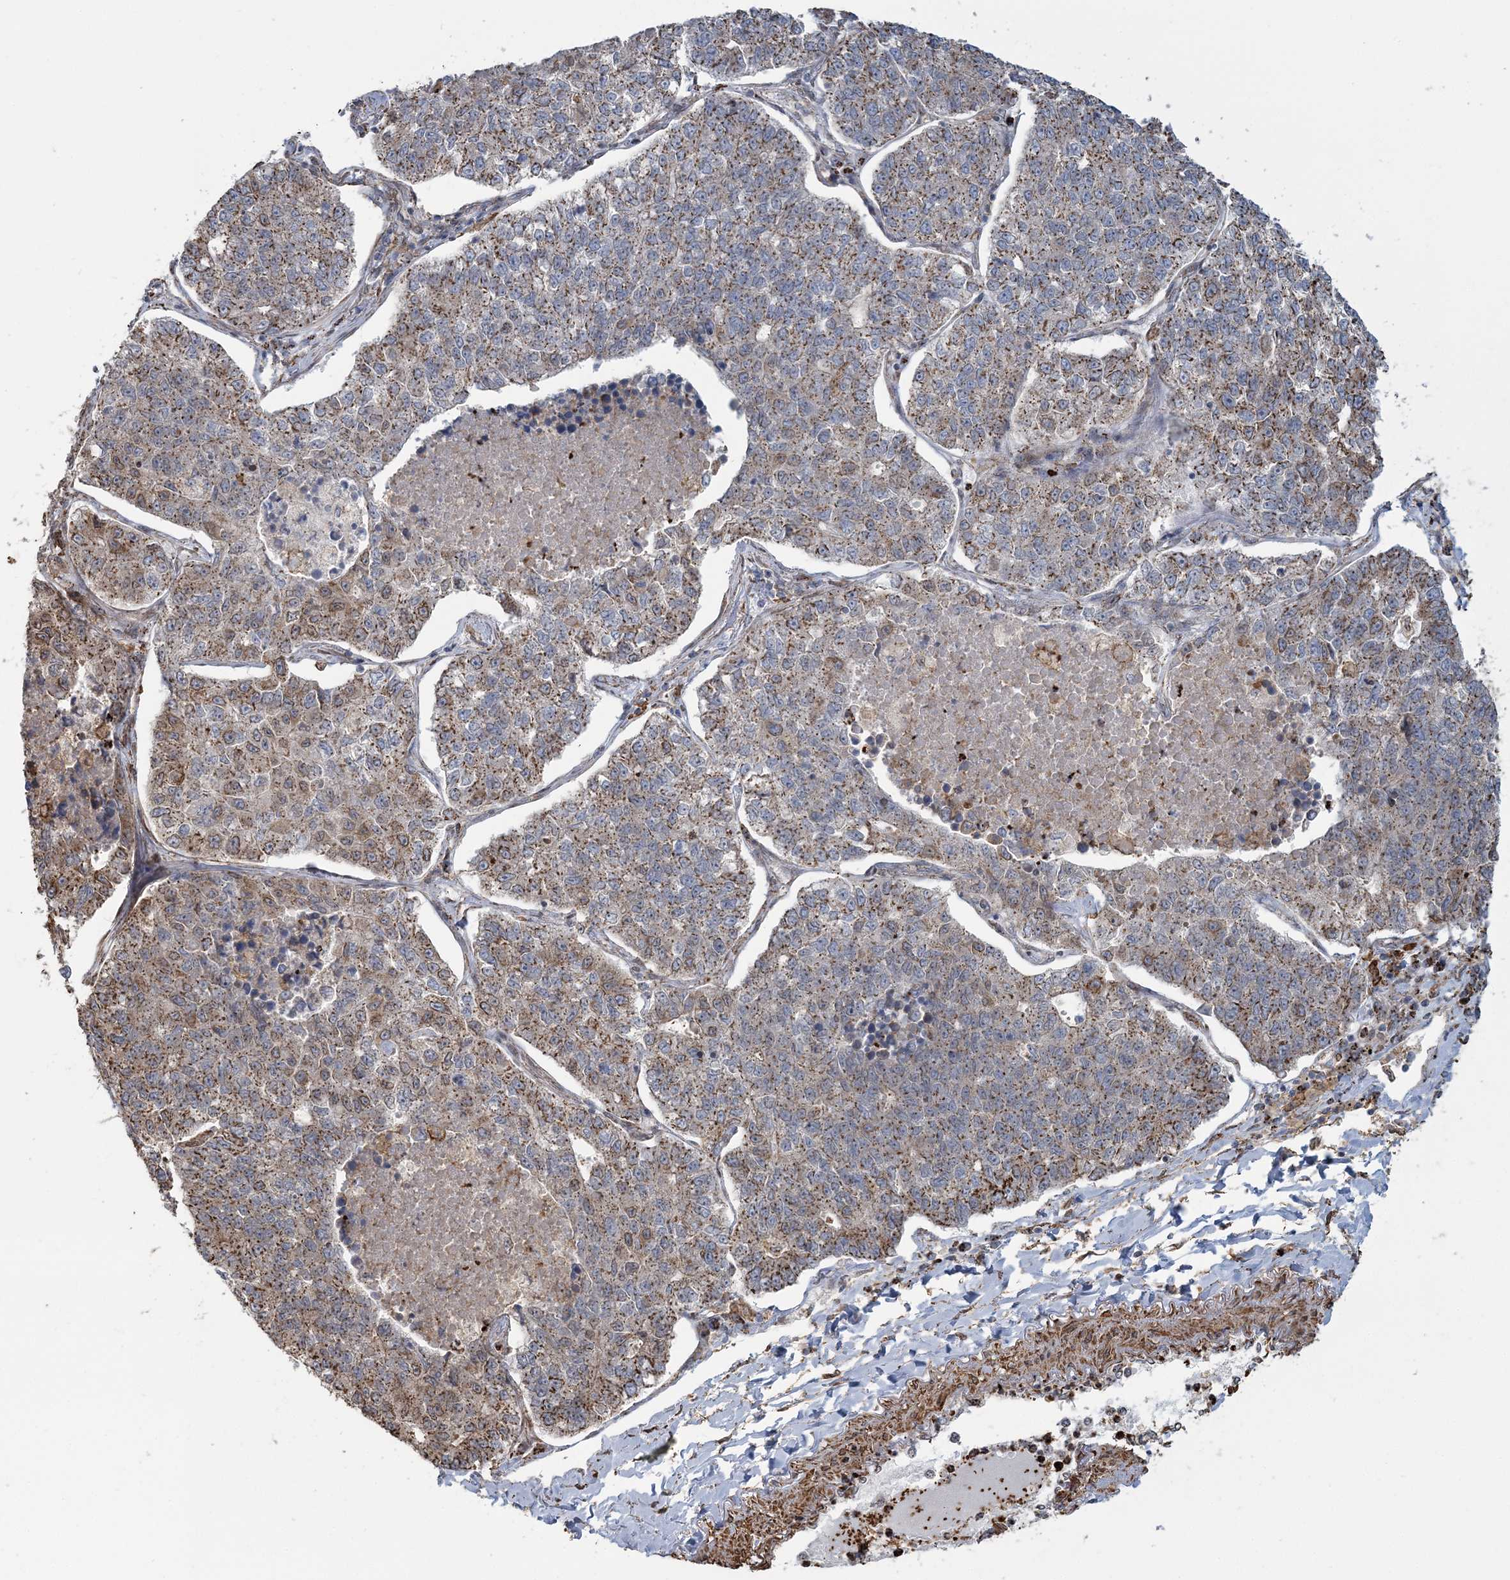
{"staining": {"intensity": "moderate", "quantity": ">75%", "location": "cytoplasmic/membranous"}, "tissue": "lung cancer", "cell_type": "Tumor cells", "image_type": "cancer", "snomed": [{"axis": "morphology", "description": "Adenocarcinoma, NOS"}, {"axis": "topography", "description": "Lung"}], "caption": "Human lung cancer stained with a protein marker displays moderate staining in tumor cells.", "gene": "TRAF3IP2", "patient": {"sex": "male", "age": 49}}